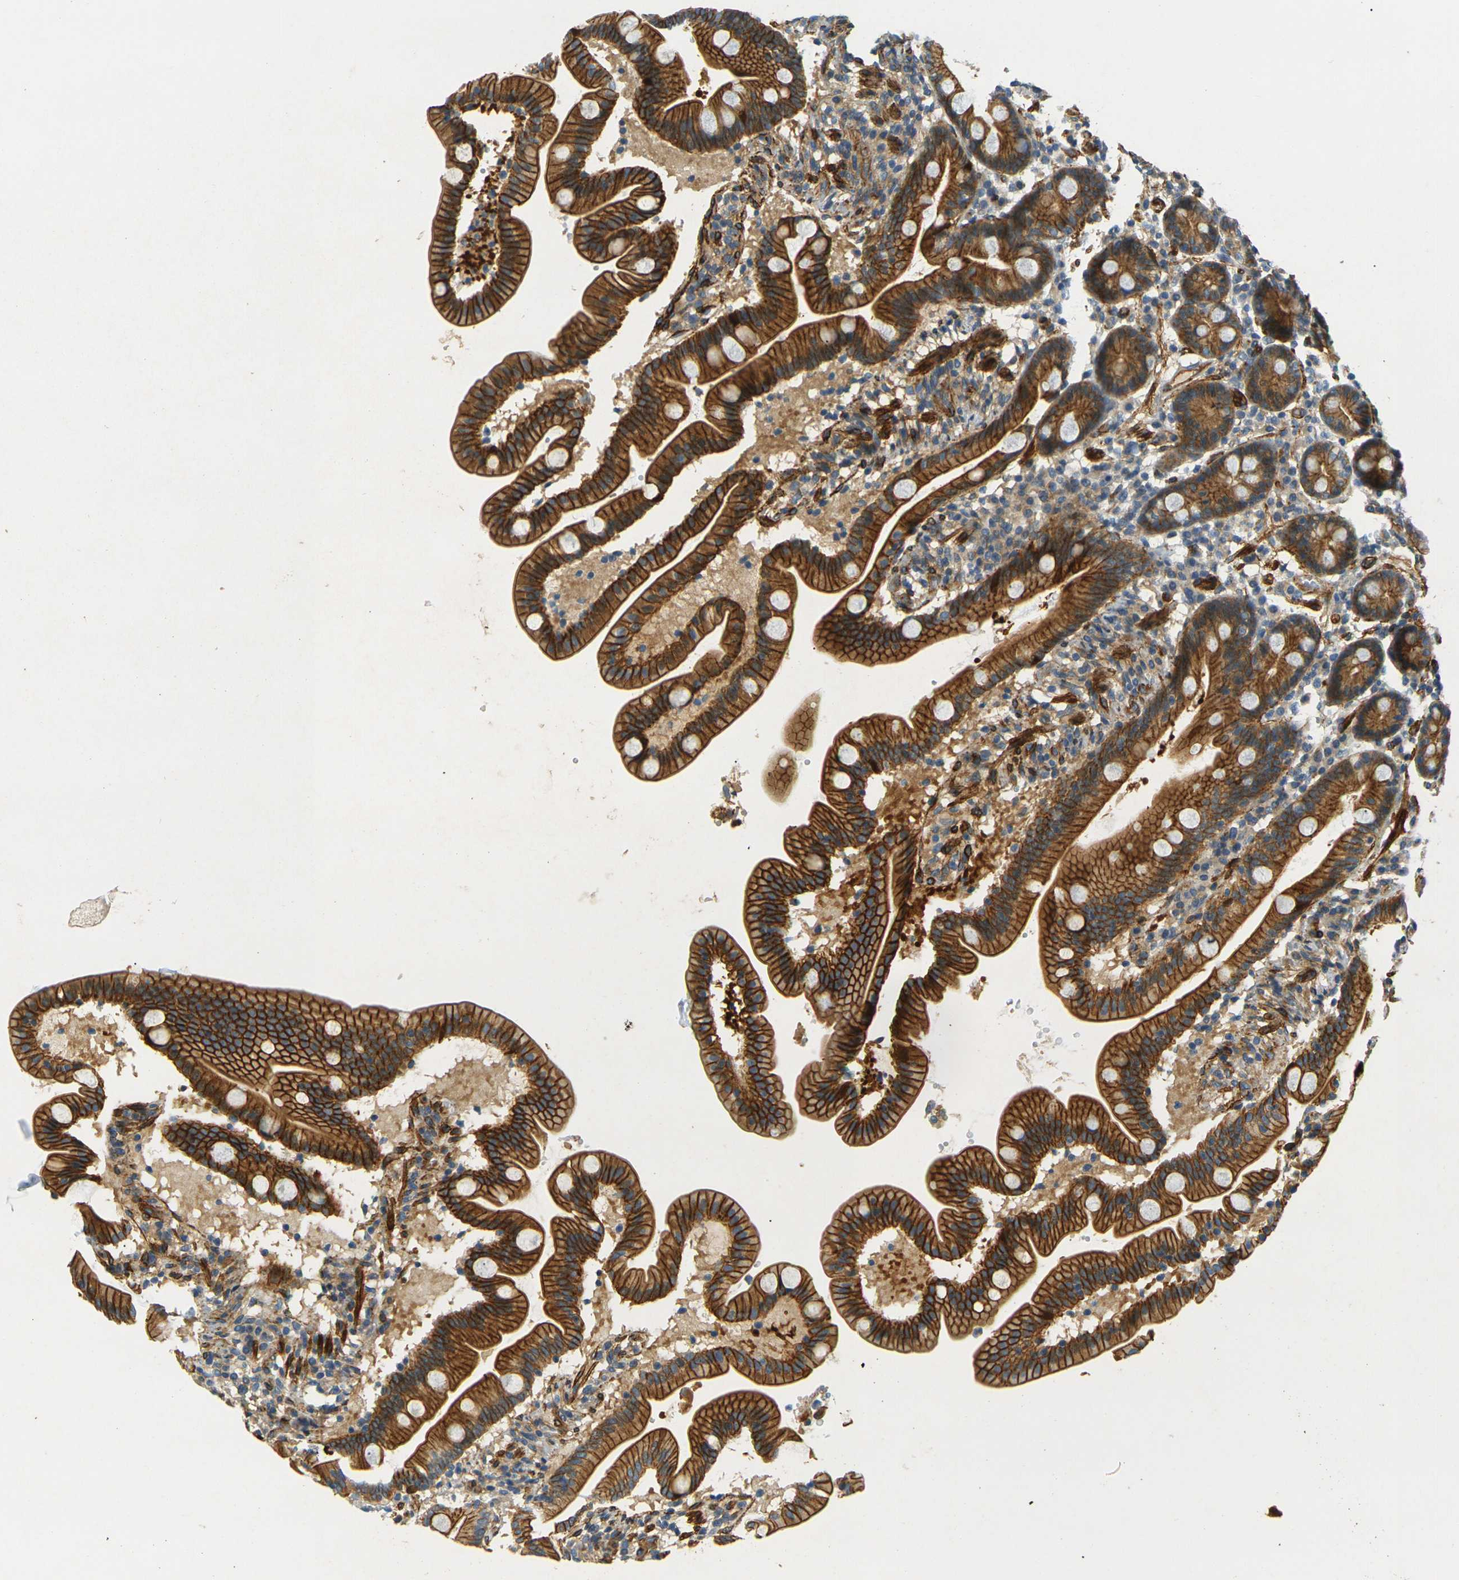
{"staining": {"intensity": "strong", "quantity": "25%-75%", "location": "cytoplasmic/membranous"}, "tissue": "duodenum", "cell_type": "Glandular cells", "image_type": "normal", "snomed": [{"axis": "morphology", "description": "Normal tissue, NOS"}, {"axis": "topography", "description": "Duodenum"}], "caption": "Duodenum stained with immunohistochemistry reveals strong cytoplasmic/membranous positivity in about 25%-75% of glandular cells. Immunohistochemistry (ihc) stains the protein in brown and the nuclei are stained blue.", "gene": "EPHA7", "patient": {"sex": "male", "age": 54}}